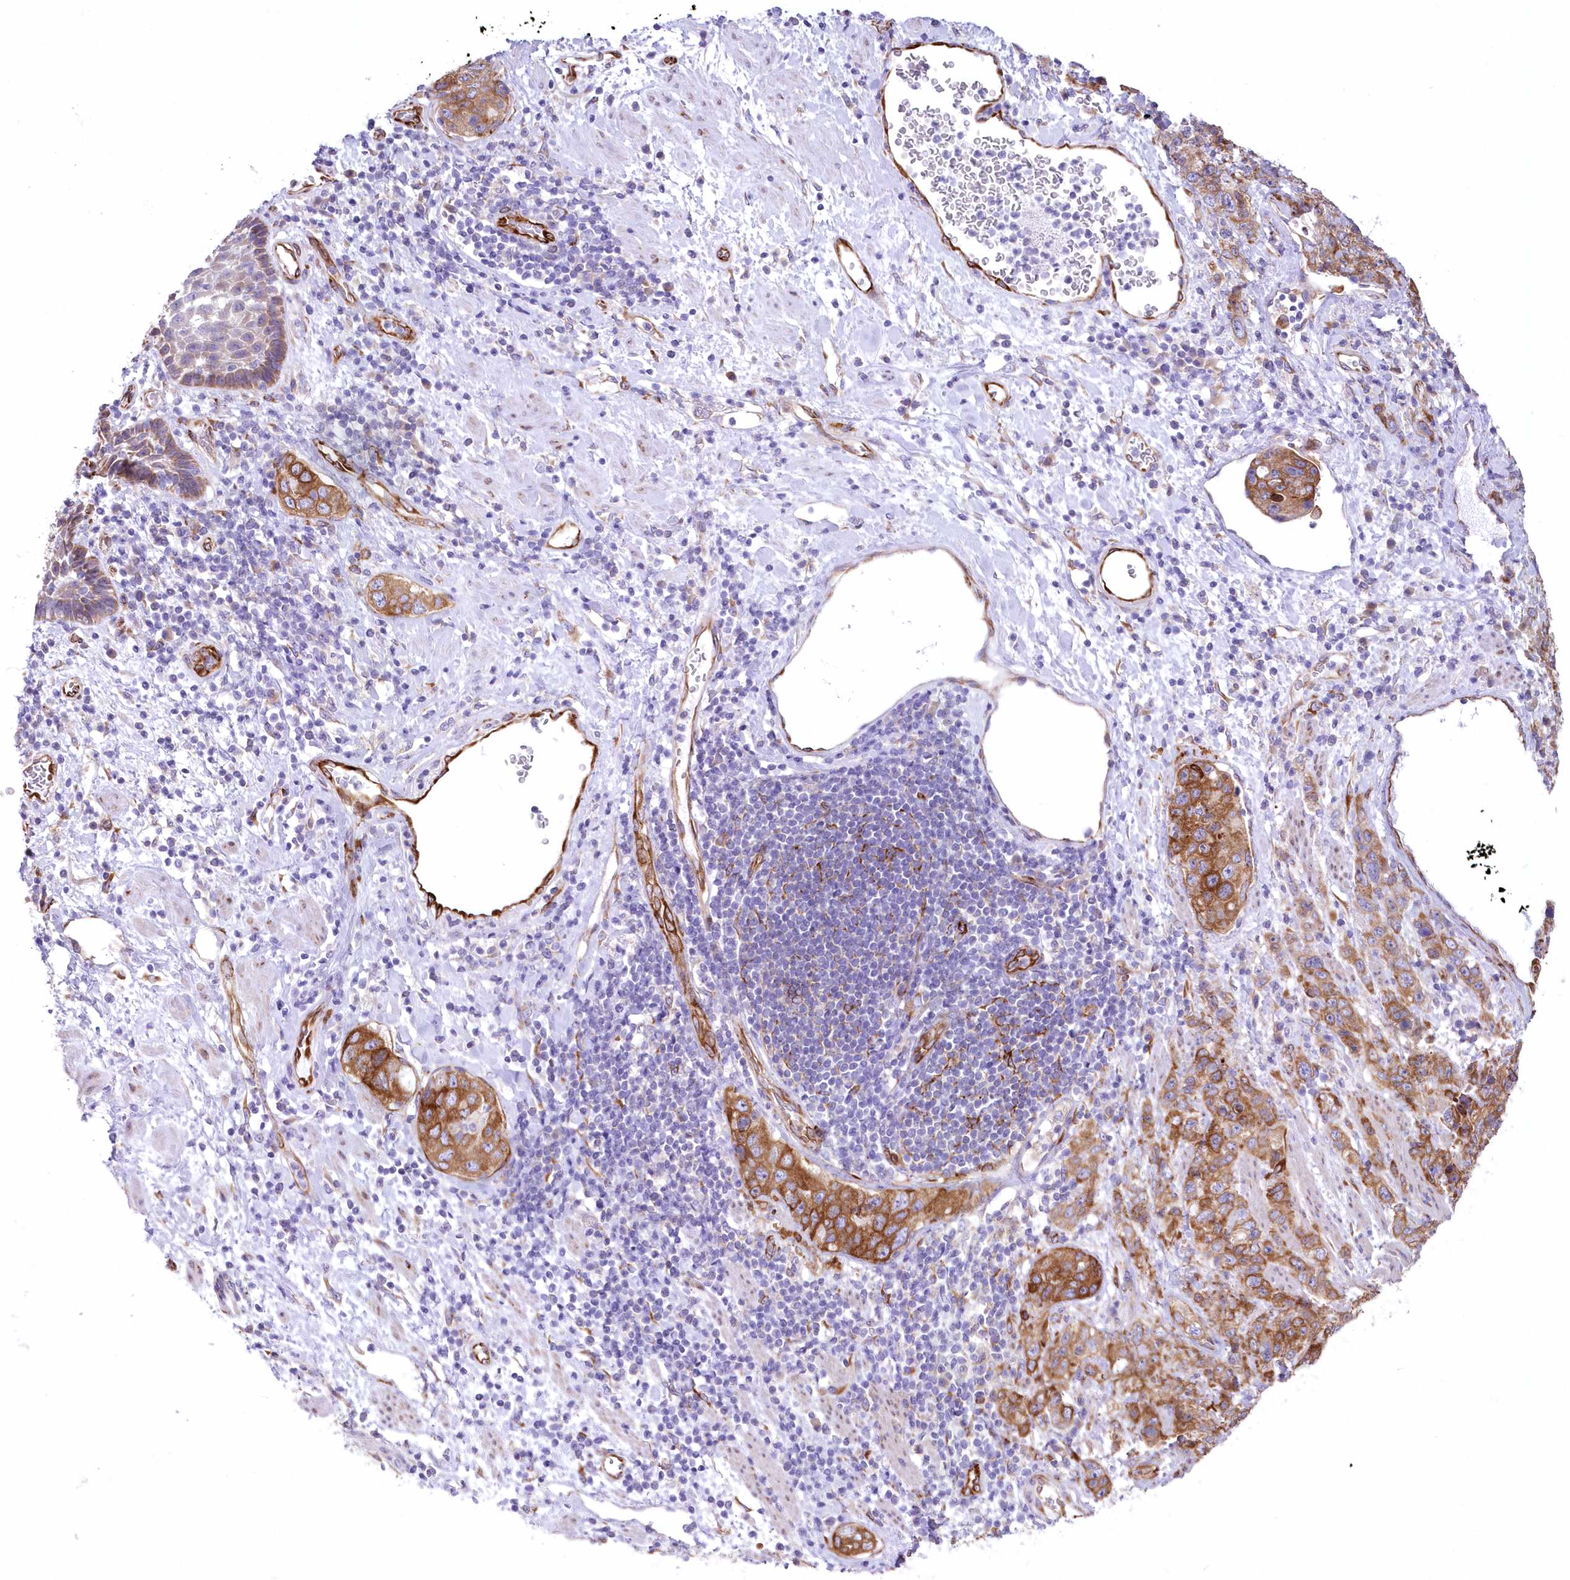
{"staining": {"intensity": "moderate", "quantity": ">75%", "location": "cytoplasmic/membranous"}, "tissue": "stomach cancer", "cell_type": "Tumor cells", "image_type": "cancer", "snomed": [{"axis": "morphology", "description": "Adenocarcinoma, NOS"}, {"axis": "topography", "description": "Stomach"}], "caption": "Adenocarcinoma (stomach) stained for a protein reveals moderate cytoplasmic/membranous positivity in tumor cells.", "gene": "YTHDC2", "patient": {"sex": "male", "age": 48}}